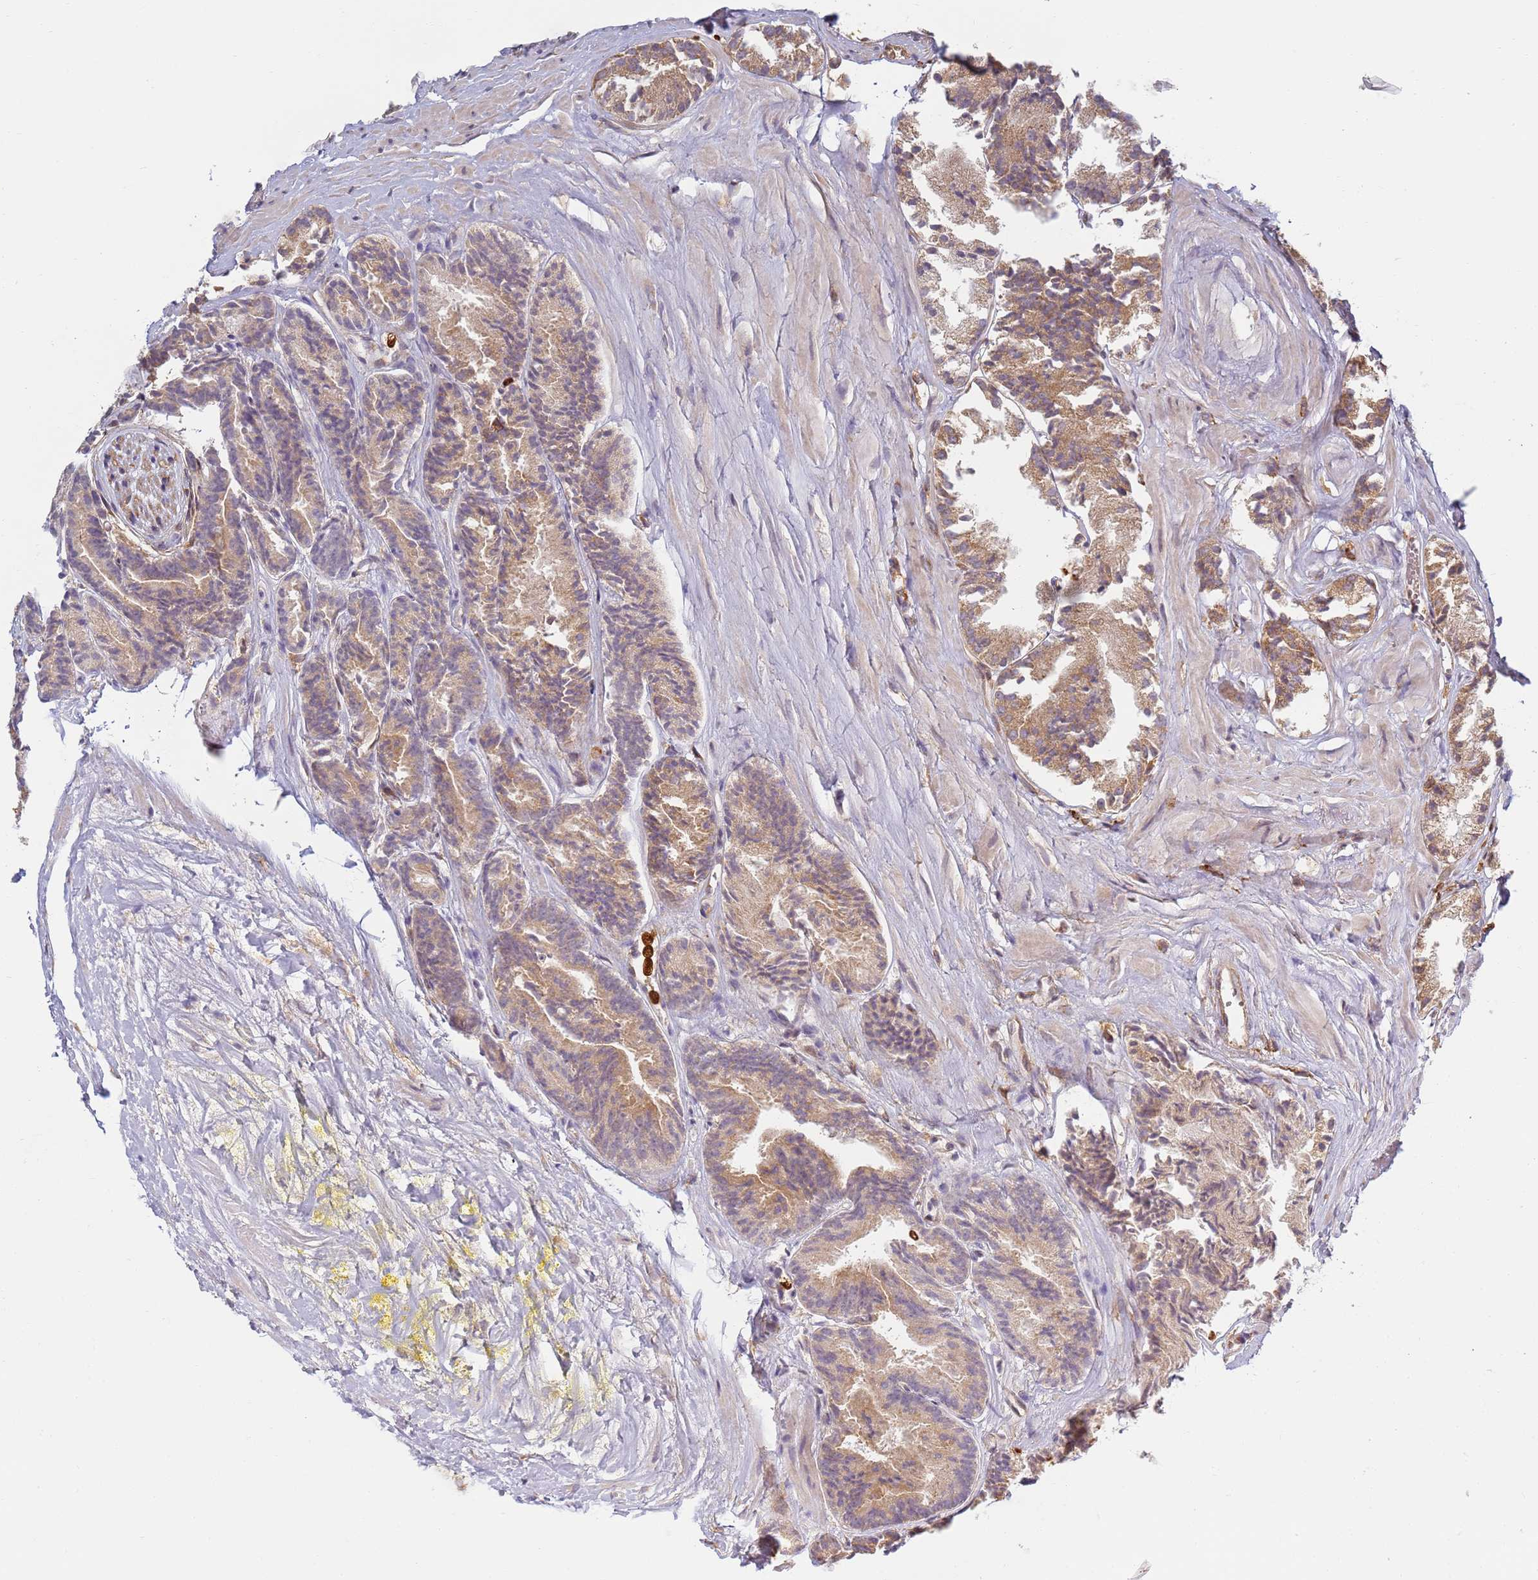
{"staining": {"intensity": "moderate", "quantity": "25%-75%", "location": "cytoplasmic/membranous"}, "tissue": "prostate cancer", "cell_type": "Tumor cells", "image_type": "cancer", "snomed": [{"axis": "morphology", "description": "Adenocarcinoma, High grade"}, {"axis": "topography", "description": "Prostate"}], "caption": "IHC staining of prostate cancer, which displays medium levels of moderate cytoplasmic/membranous staining in approximately 25%-75% of tumor cells indicating moderate cytoplasmic/membranous protein positivity. The staining was performed using DAB (brown) for protein detection and nuclei were counterstained in hematoxylin (blue).", "gene": "CEP170", "patient": {"sex": "male", "age": 72}}